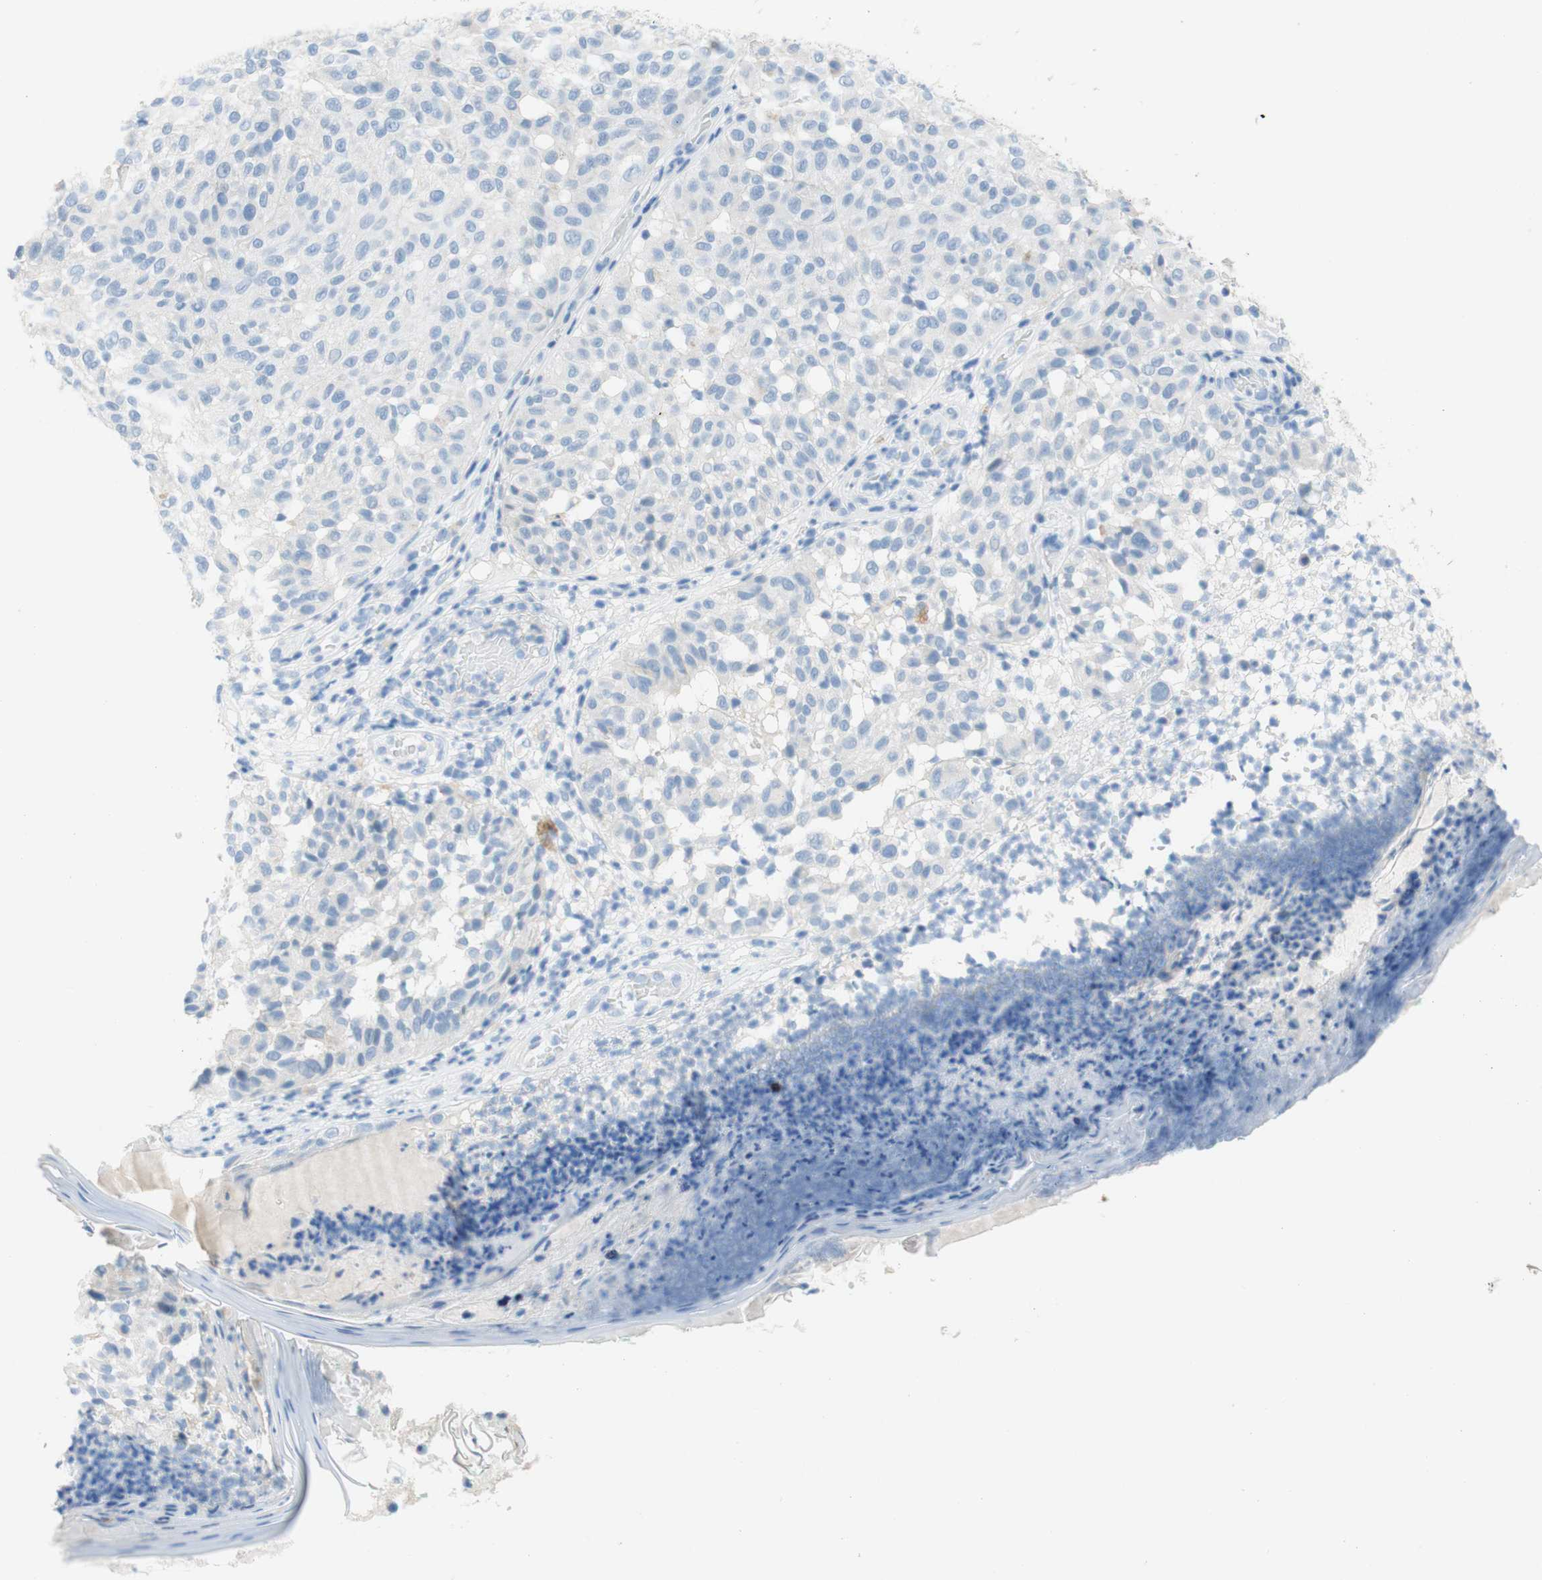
{"staining": {"intensity": "weak", "quantity": "<25%", "location": "cytoplasmic/membranous"}, "tissue": "melanoma", "cell_type": "Tumor cells", "image_type": "cancer", "snomed": [{"axis": "morphology", "description": "Malignant melanoma, NOS"}, {"axis": "topography", "description": "Skin"}], "caption": "IHC of melanoma shows no positivity in tumor cells.", "gene": "POLR2J3", "patient": {"sex": "female", "age": 46}}